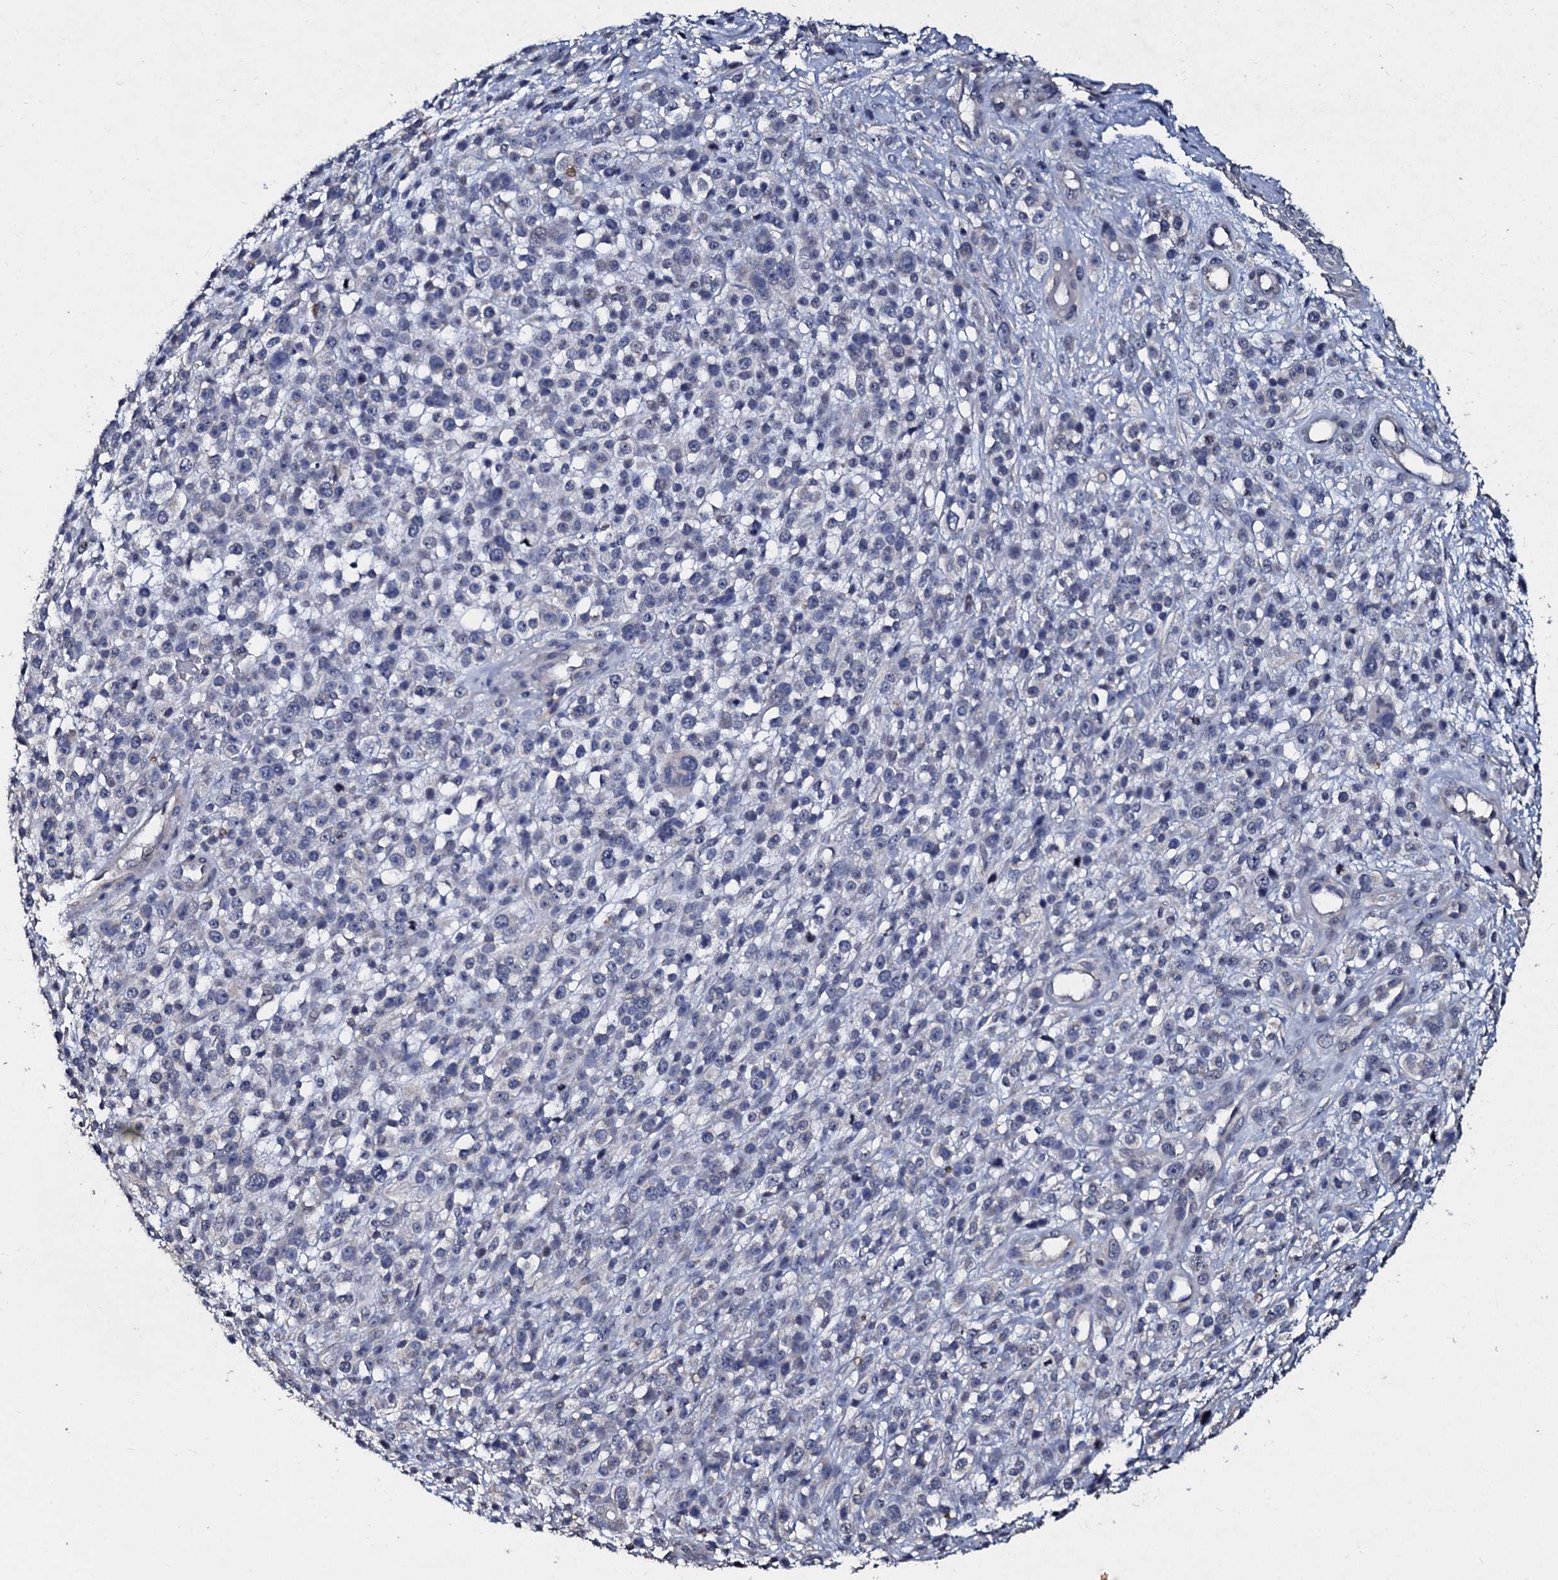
{"staining": {"intensity": "negative", "quantity": "none", "location": "none"}, "tissue": "melanoma", "cell_type": "Tumor cells", "image_type": "cancer", "snomed": [{"axis": "morphology", "description": "Malignant melanoma, NOS"}, {"axis": "topography", "description": "Skin"}], "caption": "This is a photomicrograph of immunohistochemistry (IHC) staining of melanoma, which shows no expression in tumor cells. (DAB immunohistochemistry, high magnification).", "gene": "SLC37A4", "patient": {"sex": "female", "age": 55}}